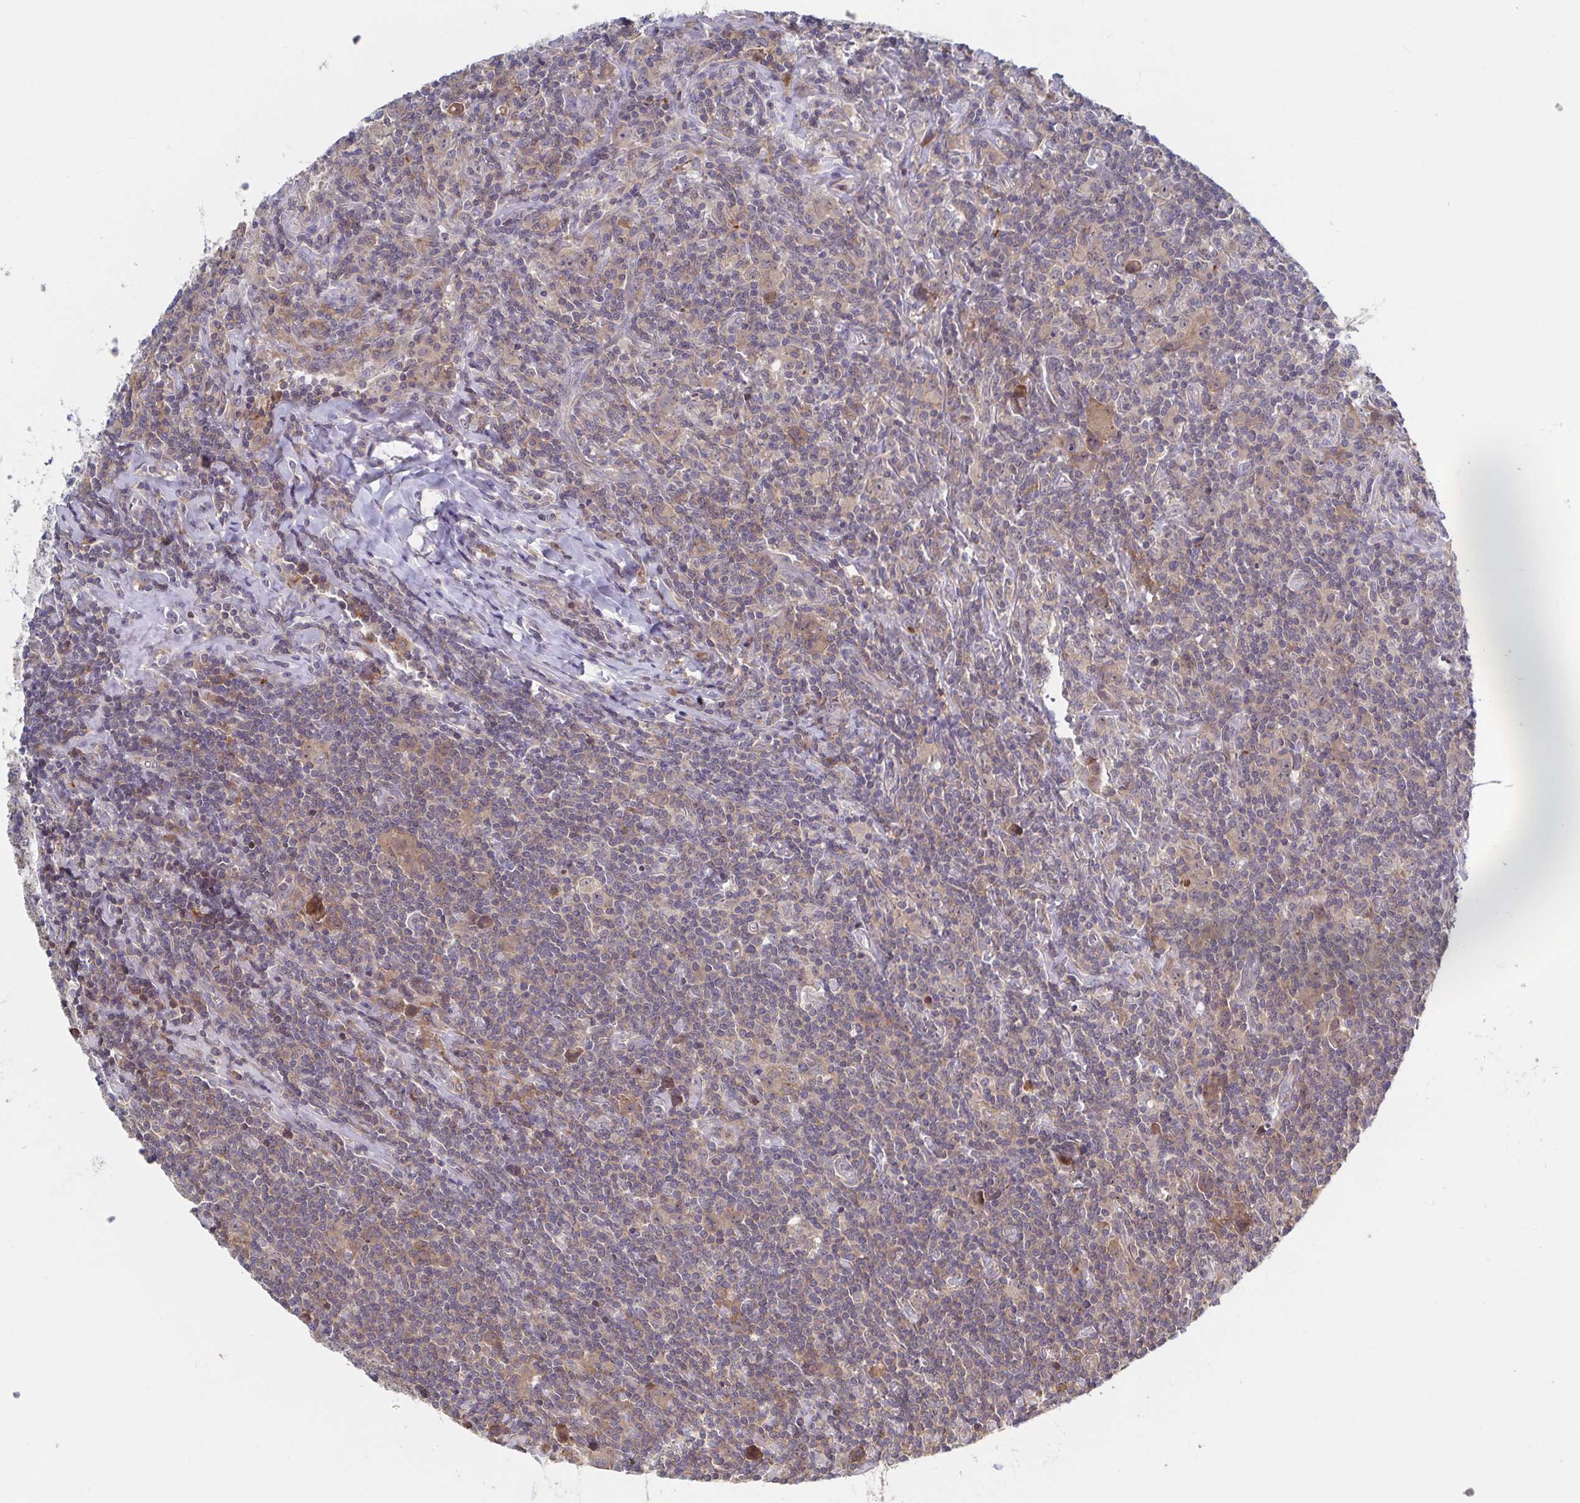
{"staining": {"intensity": "weak", "quantity": "25%-75%", "location": "cytoplasmic/membranous"}, "tissue": "lymphoma", "cell_type": "Tumor cells", "image_type": "cancer", "snomed": [{"axis": "morphology", "description": "Hodgkin's disease, NOS"}, {"axis": "topography", "description": "Lymph node"}], "caption": "Brown immunohistochemical staining in lymphoma shows weak cytoplasmic/membranous positivity in approximately 25%-75% of tumor cells. (Brightfield microscopy of DAB IHC at high magnification).", "gene": "DHRS12", "patient": {"sex": "female", "age": 18}}